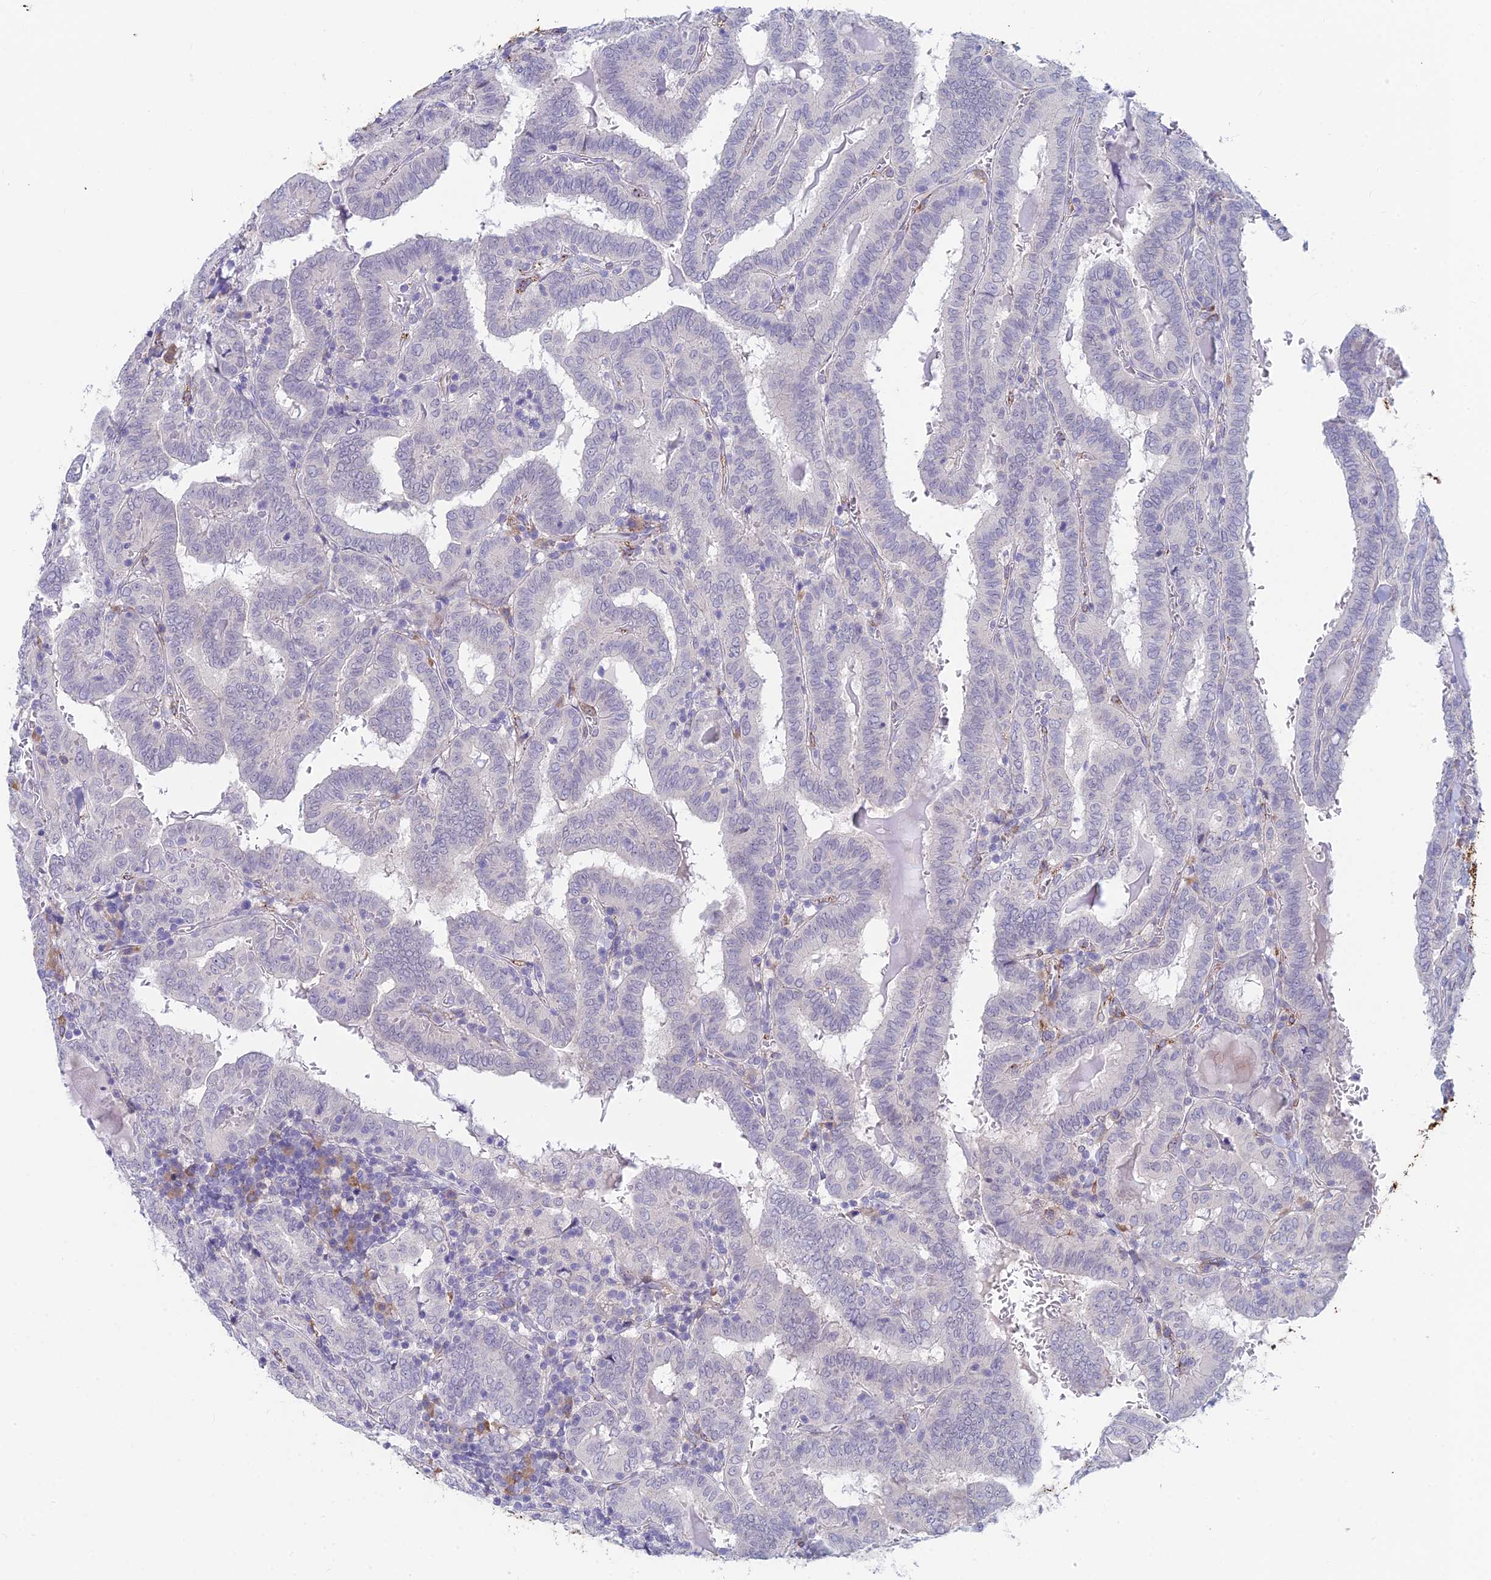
{"staining": {"intensity": "negative", "quantity": "none", "location": "none"}, "tissue": "thyroid cancer", "cell_type": "Tumor cells", "image_type": "cancer", "snomed": [{"axis": "morphology", "description": "Papillary adenocarcinoma, NOS"}, {"axis": "topography", "description": "Thyroid gland"}], "caption": "Immunohistochemistry image of human thyroid cancer (papillary adenocarcinoma) stained for a protein (brown), which shows no expression in tumor cells.", "gene": "PPP1R26", "patient": {"sex": "female", "age": 72}}